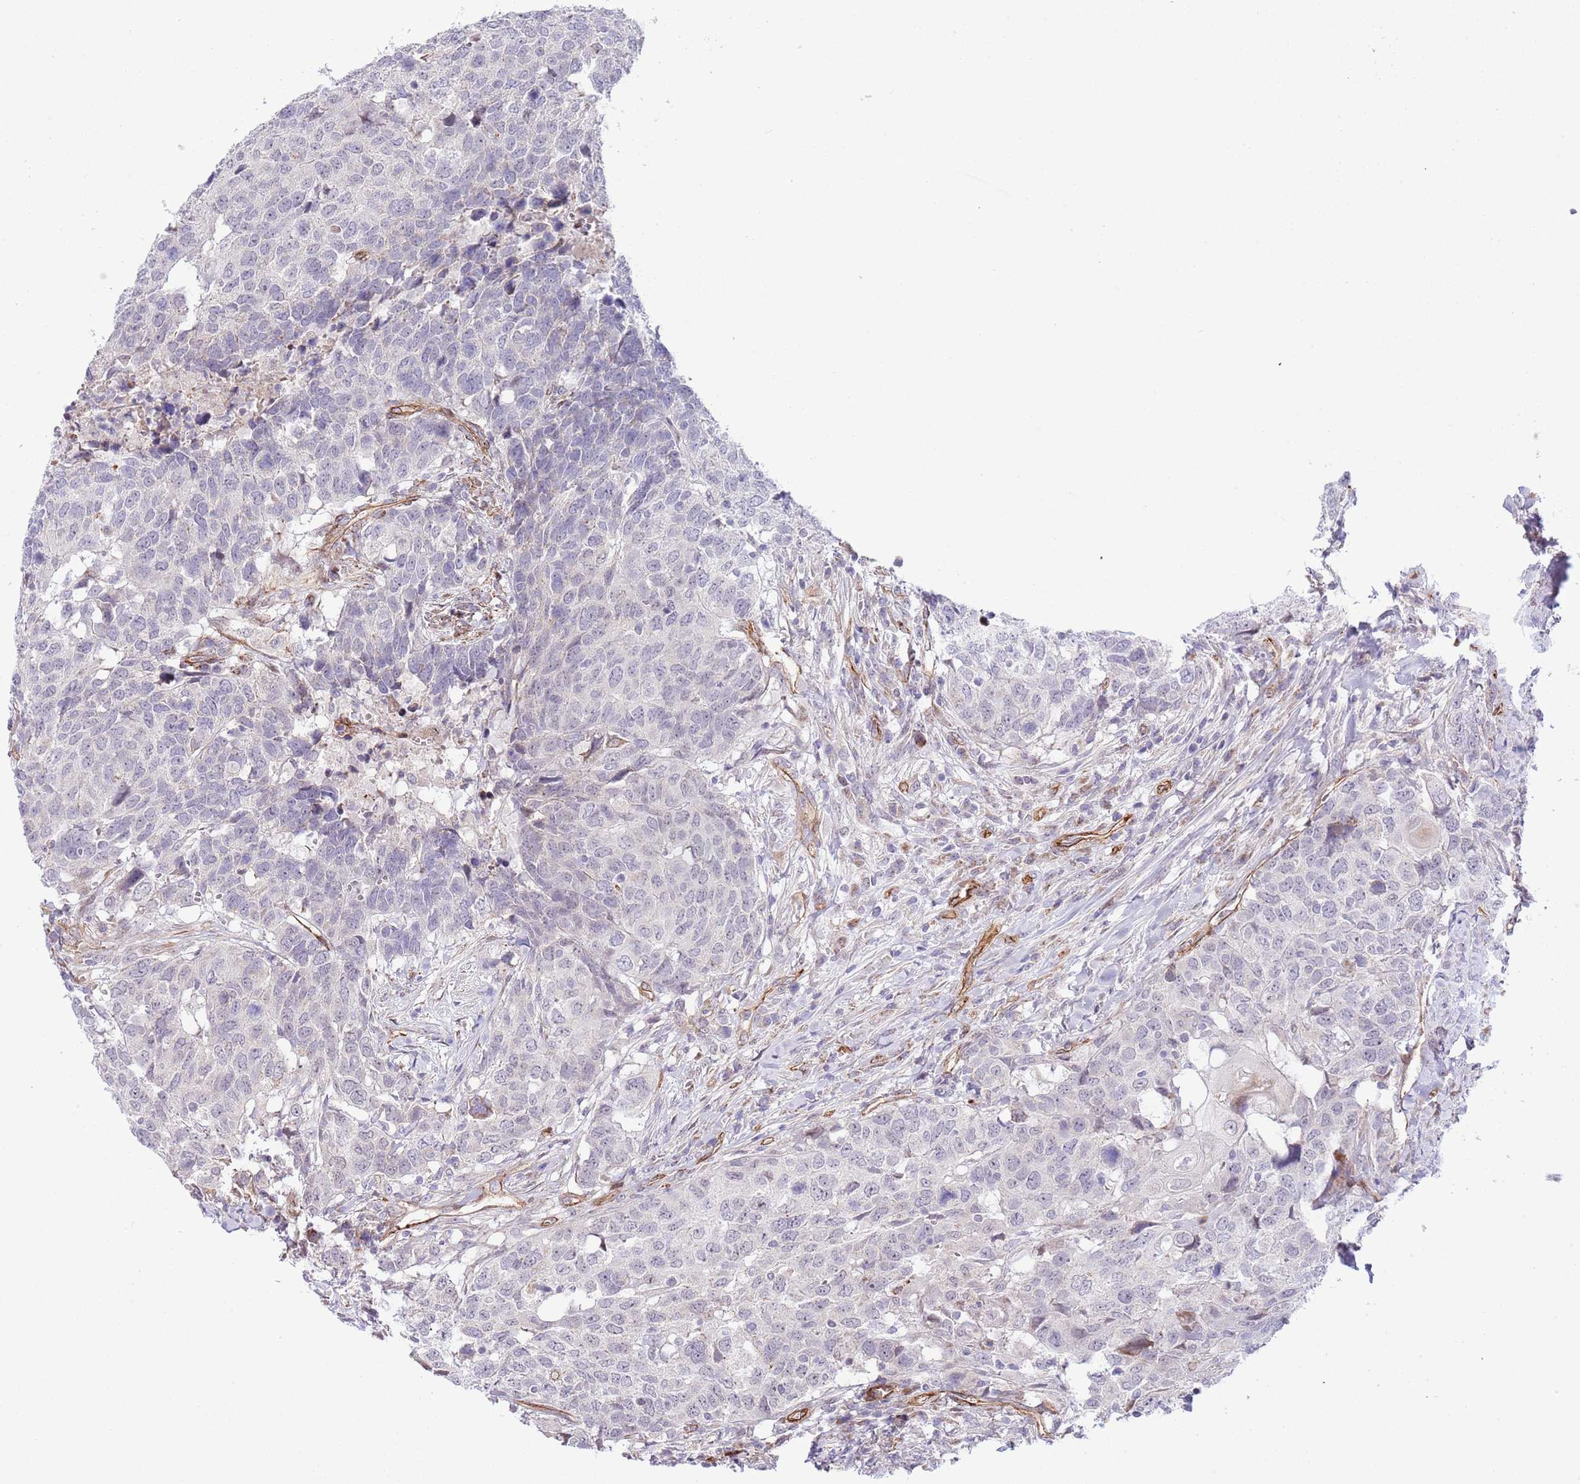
{"staining": {"intensity": "negative", "quantity": "none", "location": "none"}, "tissue": "head and neck cancer", "cell_type": "Tumor cells", "image_type": "cancer", "snomed": [{"axis": "morphology", "description": "Normal tissue, NOS"}, {"axis": "morphology", "description": "Squamous cell carcinoma, NOS"}, {"axis": "topography", "description": "Skeletal muscle"}, {"axis": "topography", "description": "Vascular tissue"}, {"axis": "topography", "description": "Peripheral nerve tissue"}, {"axis": "topography", "description": "Head-Neck"}], "caption": "Tumor cells show no significant protein positivity in head and neck squamous cell carcinoma. (DAB immunohistochemistry (IHC) visualized using brightfield microscopy, high magnification).", "gene": "NEK3", "patient": {"sex": "male", "age": 66}}